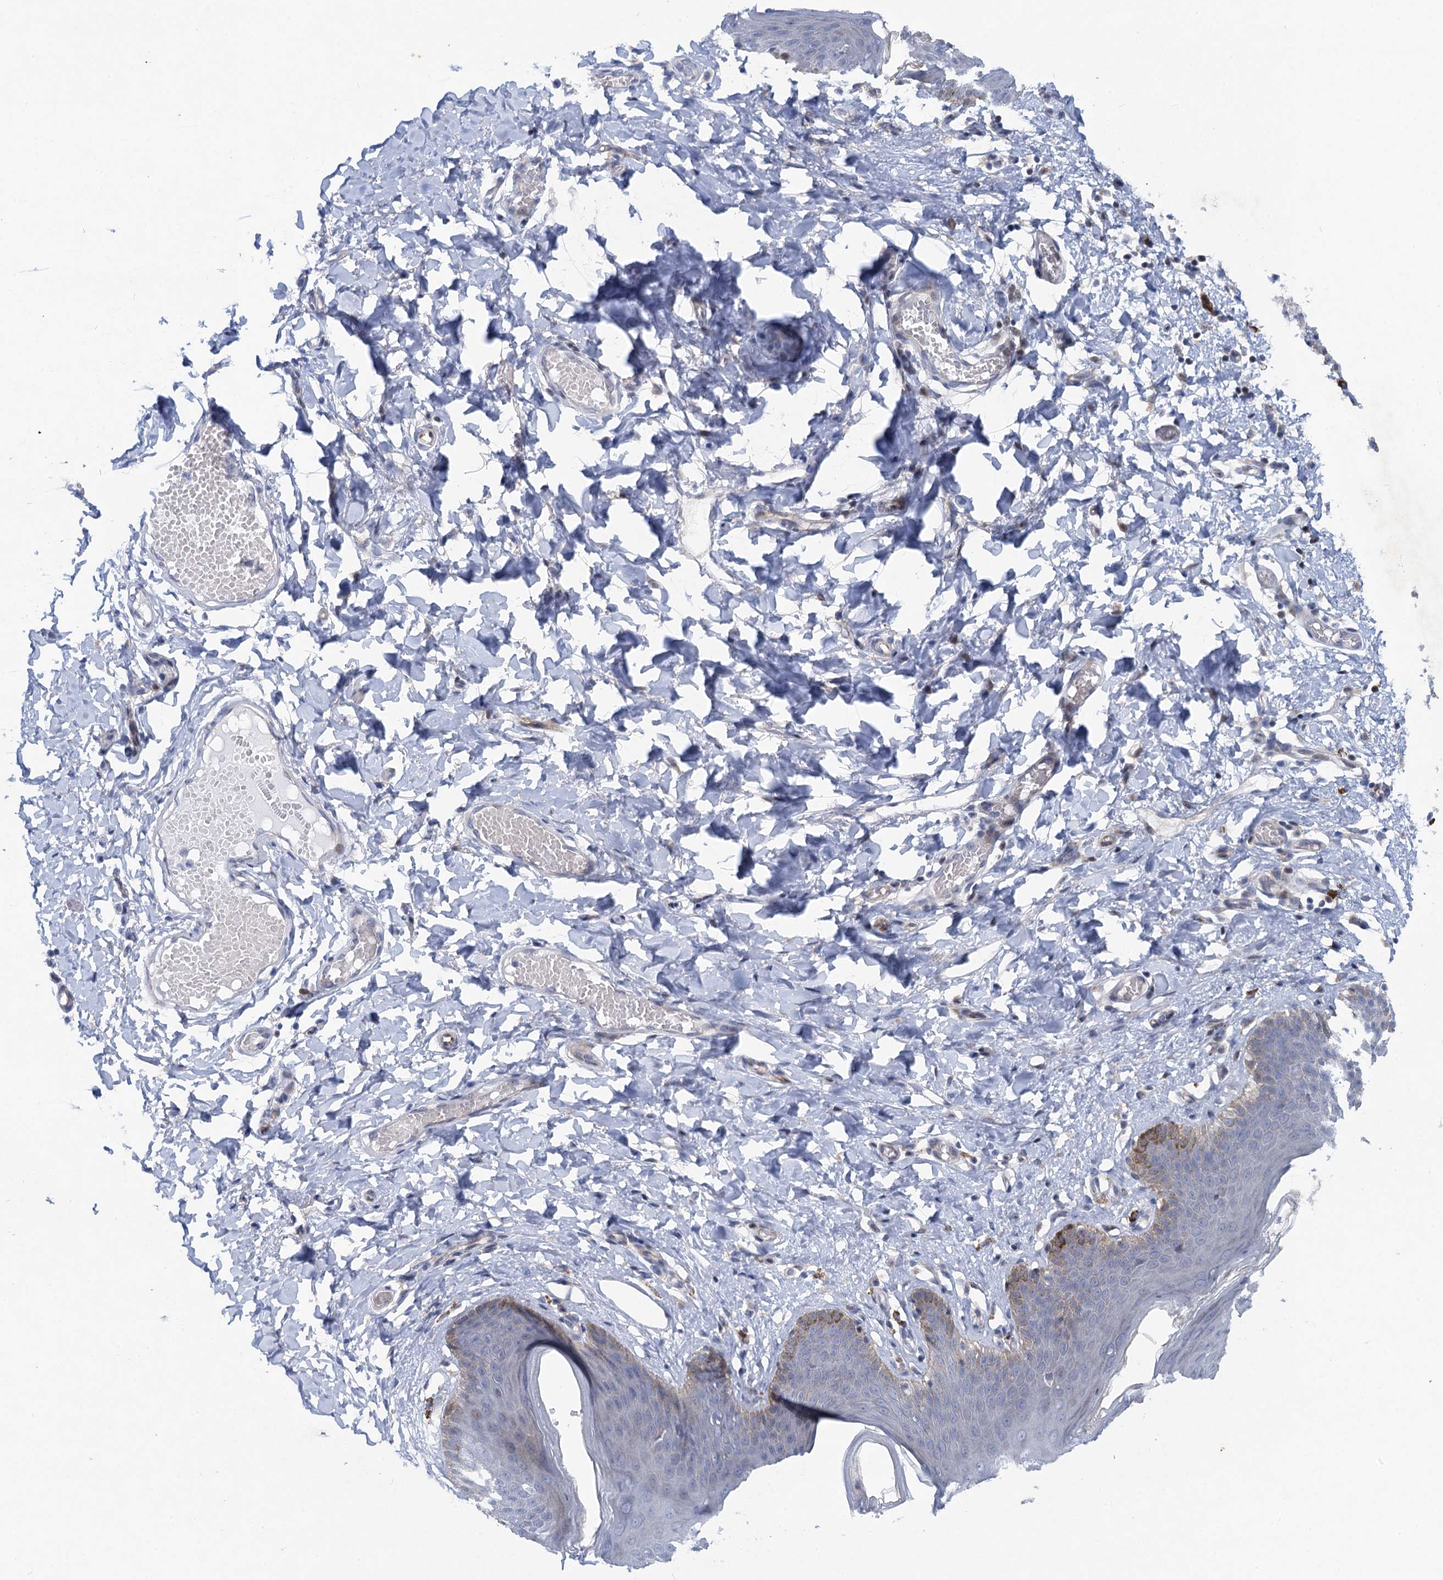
{"staining": {"intensity": "moderate", "quantity": "25%-75%", "location": "cytoplasmic/membranous"}, "tissue": "skin", "cell_type": "Epidermal cells", "image_type": "normal", "snomed": [{"axis": "morphology", "description": "Normal tissue, NOS"}, {"axis": "topography", "description": "Vulva"}], "caption": "Immunohistochemistry of unremarkable skin demonstrates medium levels of moderate cytoplasmic/membranous expression in about 25%-75% of epidermal cells.", "gene": "QPCTL", "patient": {"sex": "female", "age": 66}}